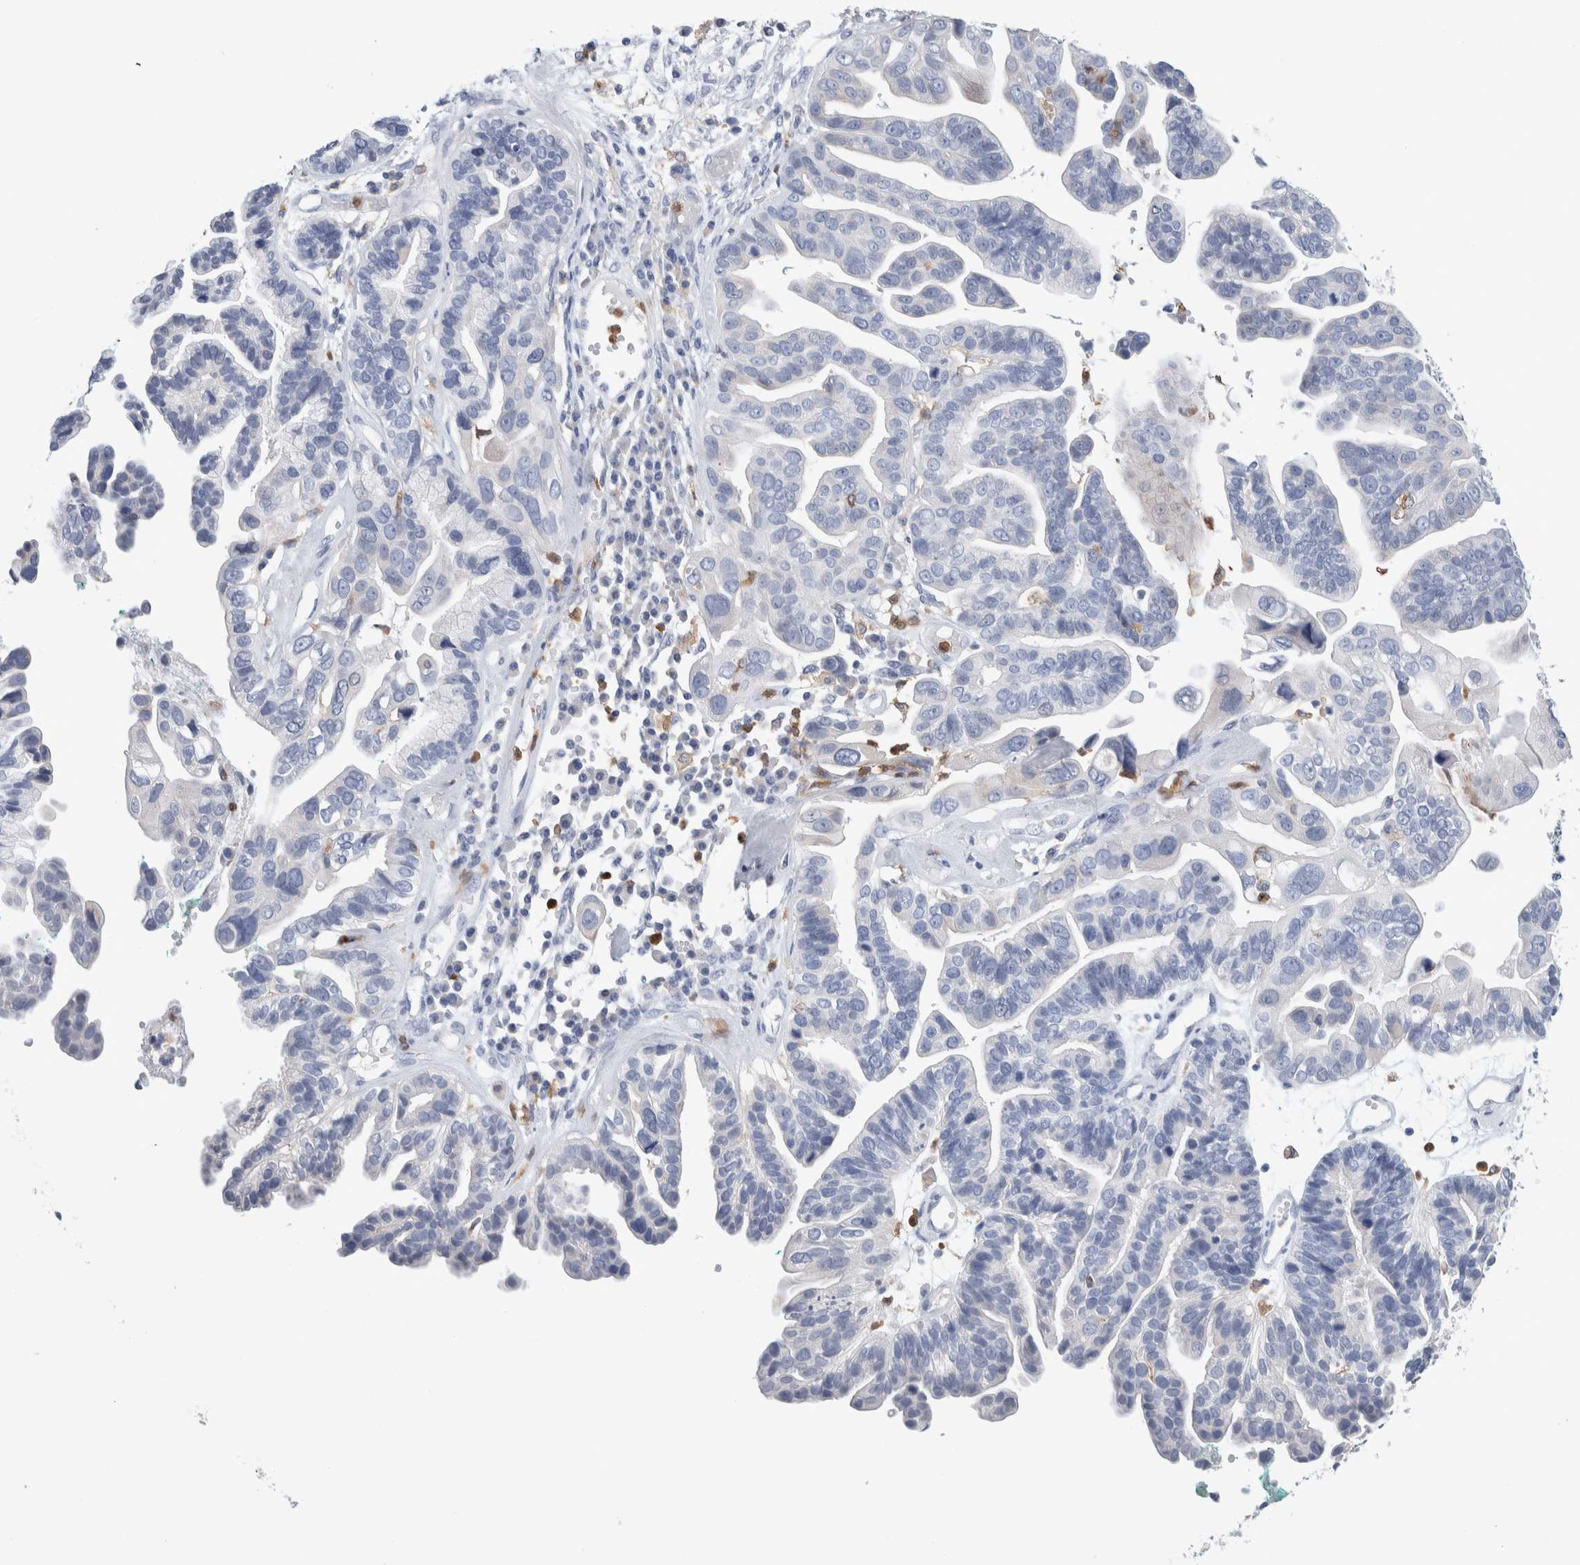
{"staining": {"intensity": "negative", "quantity": "none", "location": "none"}, "tissue": "ovarian cancer", "cell_type": "Tumor cells", "image_type": "cancer", "snomed": [{"axis": "morphology", "description": "Cystadenocarcinoma, serous, NOS"}, {"axis": "topography", "description": "Ovary"}], "caption": "The histopathology image demonstrates no significant expression in tumor cells of ovarian serous cystadenocarcinoma.", "gene": "NCF2", "patient": {"sex": "female", "age": 56}}